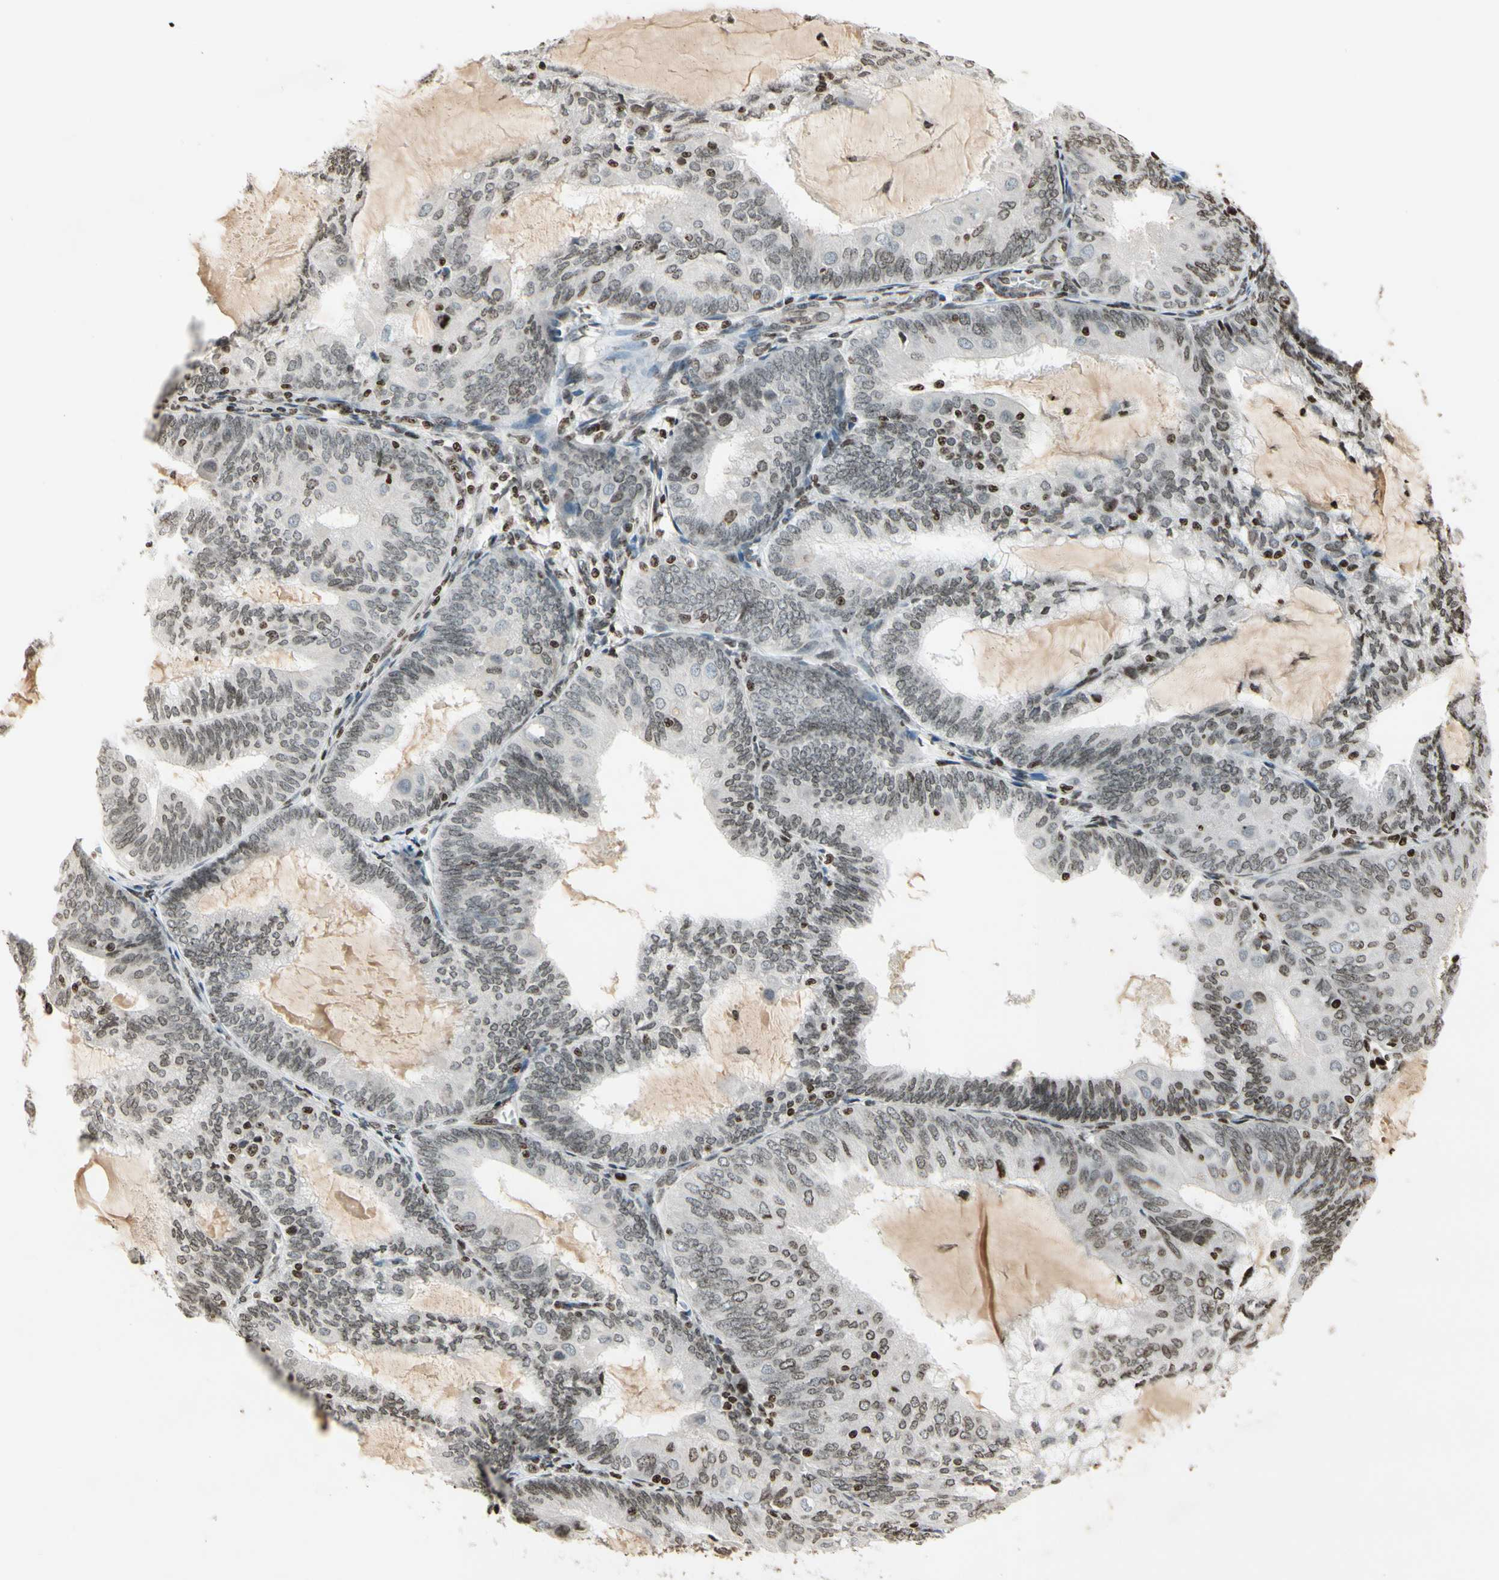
{"staining": {"intensity": "weak", "quantity": ">75%", "location": "nuclear"}, "tissue": "endometrial cancer", "cell_type": "Tumor cells", "image_type": "cancer", "snomed": [{"axis": "morphology", "description": "Adenocarcinoma, NOS"}, {"axis": "topography", "description": "Endometrium"}], "caption": "DAB immunohistochemical staining of endometrial cancer (adenocarcinoma) demonstrates weak nuclear protein expression in about >75% of tumor cells.", "gene": "RORA", "patient": {"sex": "female", "age": 81}}